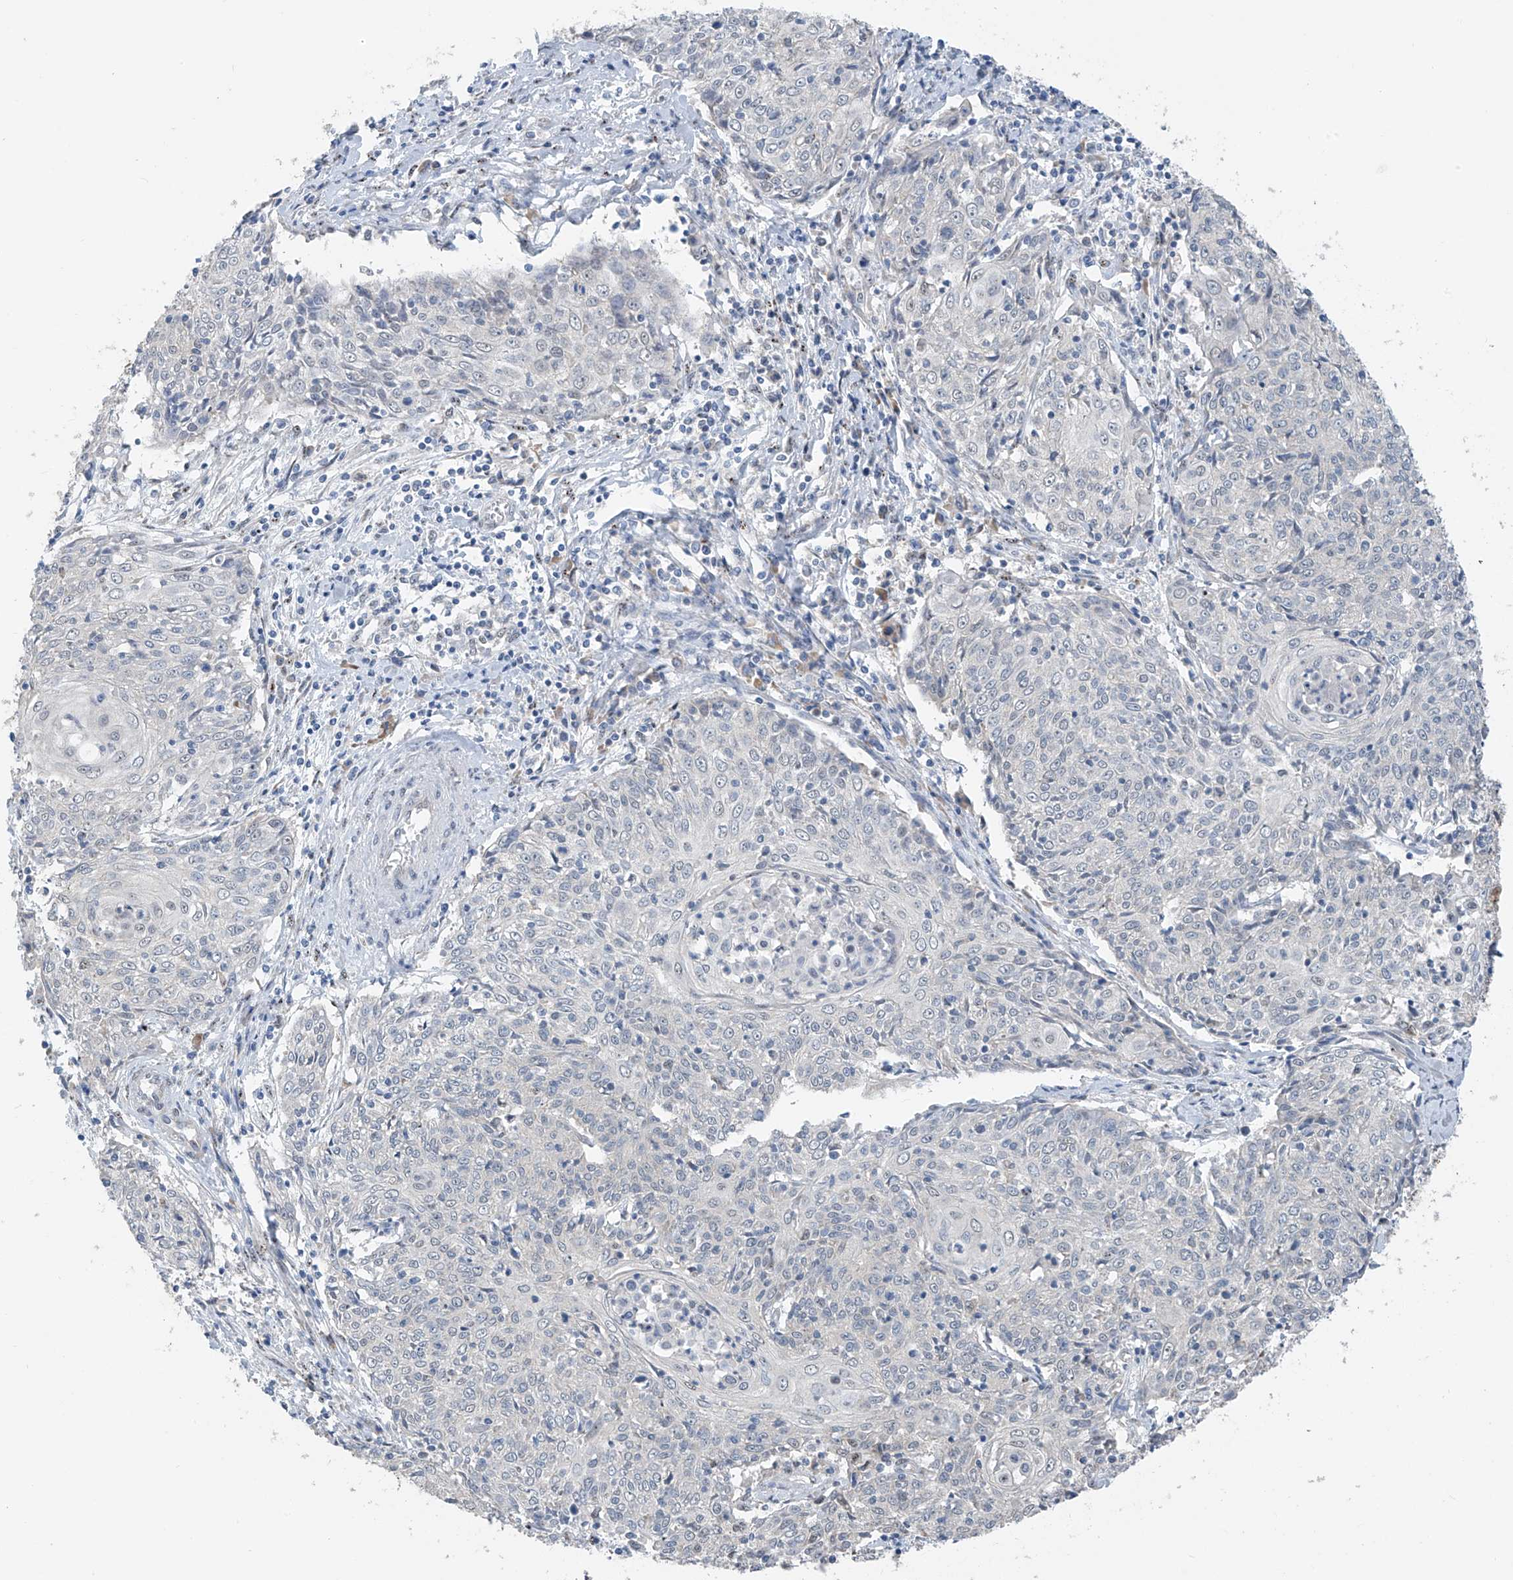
{"staining": {"intensity": "negative", "quantity": "none", "location": "none"}, "tissue": "cervical cancer", "cell_type": "Tumor cells", "image_type": "cancer", "snomed": [{"axis": "morphology", "description": "Squamous cell carcinoma, NOS"}, {"axis": "topography", "description": "Cervix"}], "caption": "Tumor cells show no significant expression in cervical cancer (squamous cell carcinoma).", "gene": "RPL4", "patient": {"sex": "female", "age": 48}}